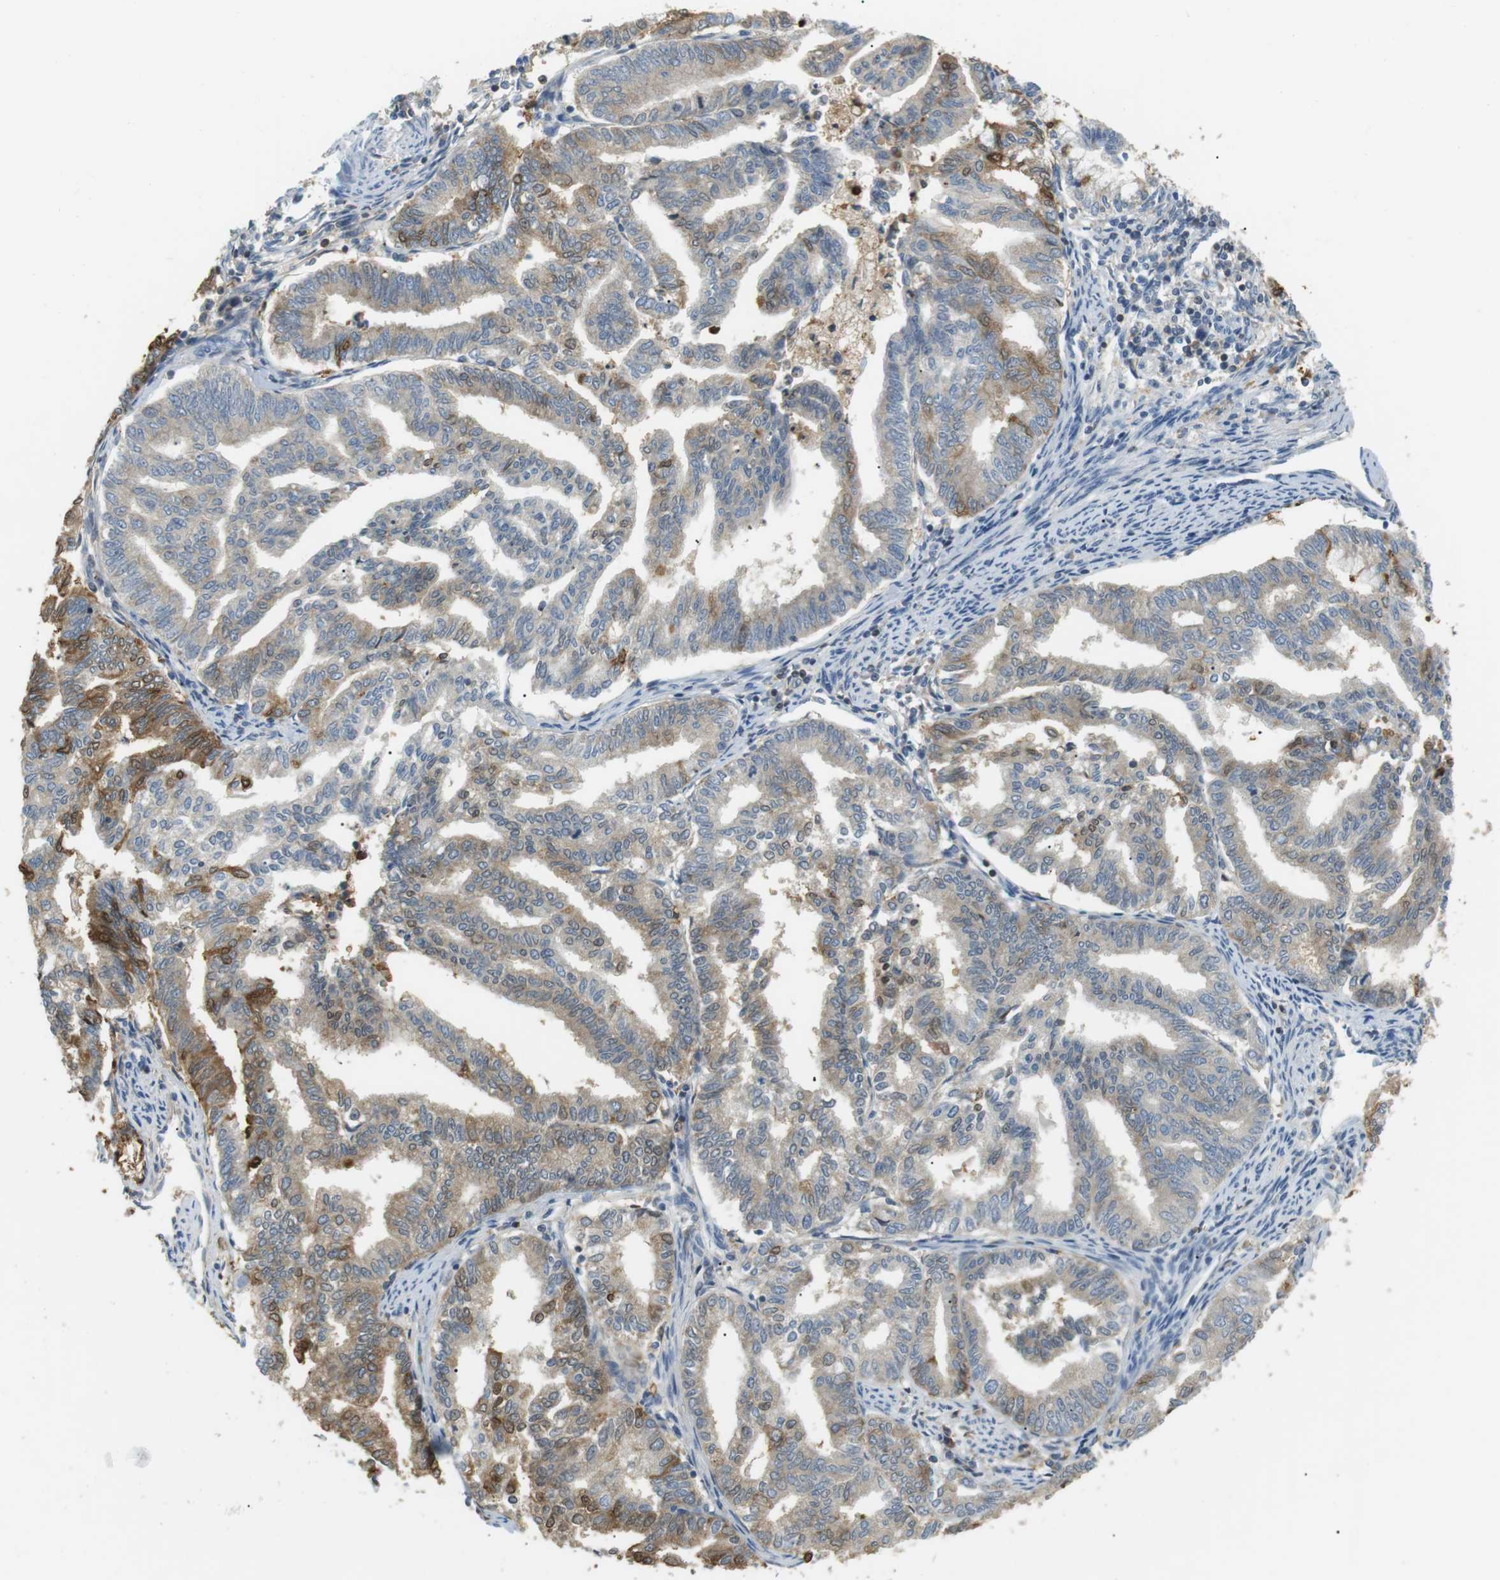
{"staining": {"intensity": "weak", "quantity": "25%-75%", "location": "cytoplasmic/membranous"}, "tissue": "endometrial cancer", "cell_type": "Tumor cells", "image_type": "cancer", "snomed": [{"axis": "morphology", "description": "Adenocarcinoma, NOS"}, {"axis": "topography", "description": "Endometrium"}], "caption": "Endometrial adenocarcinoma stained for a protein (brown) demonstrates weak cytoplasmic/membranous positive expression in approximately 25%-75% of tumor cells.", "gene": "P2RY1", "patient": {"sex": "female", "age": 79}}